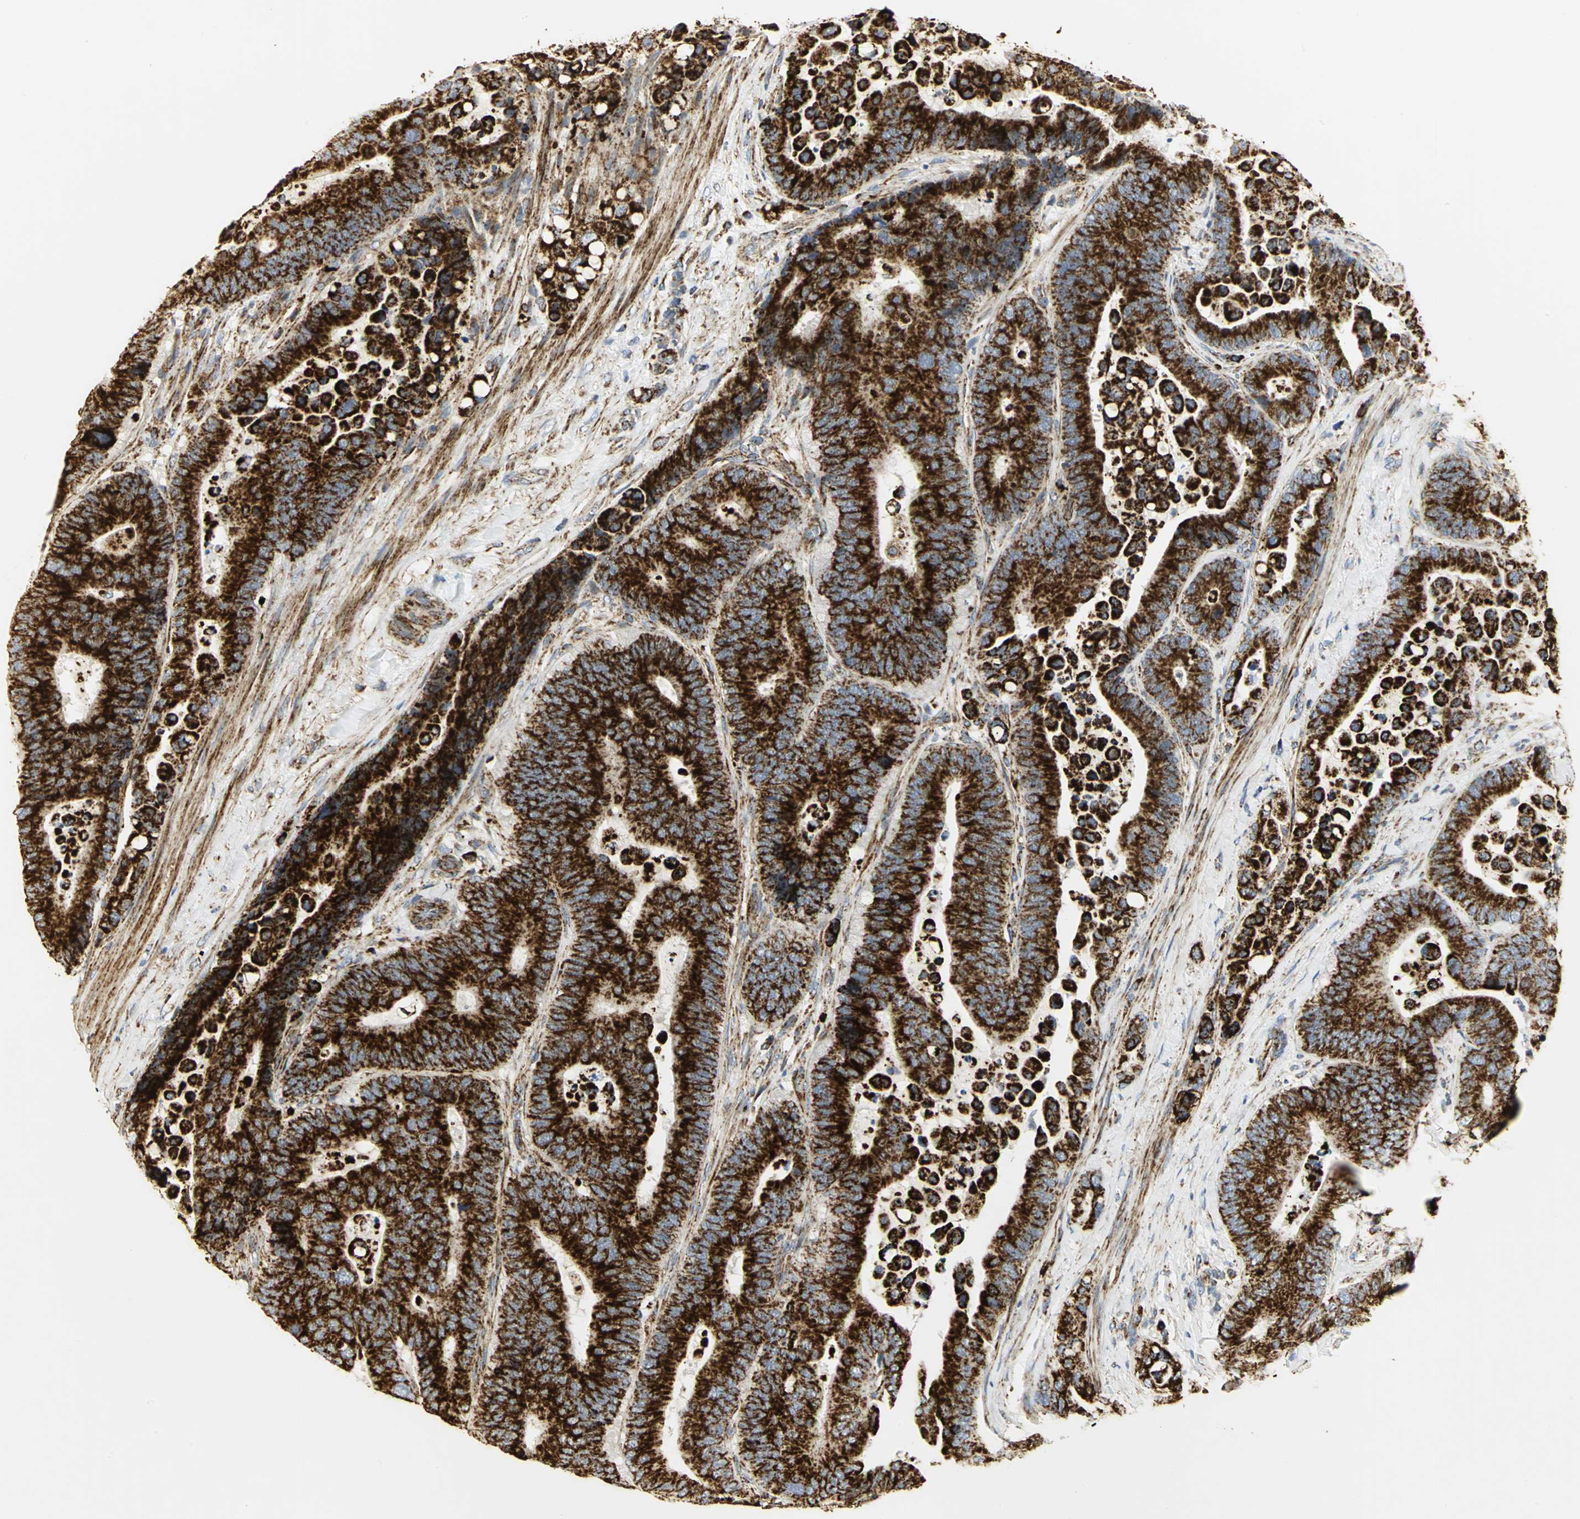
{"staining": {"intensity": "strong", "quantity": ">75%", "location": "cytoplasmic/membranous"}, "tissue": "colorectal cancer", "cell_type": "Tumor cells", "image_type": "cancer", "snomed": [{"axis": "morphology", "description": "Normal tissue, NOS"}, {"axis": "morphology", "description": "Adenocarcinoma, NOS"}, {"axis": "topography", "description": "Colon"}], "caption": "Protein staining reveals strong cytoplasmic/membranous staining in about >75% of tumor cells in colorectal cancer.", "gene": "VDAC1", "patient": {"sex": "male", "age": 82}}